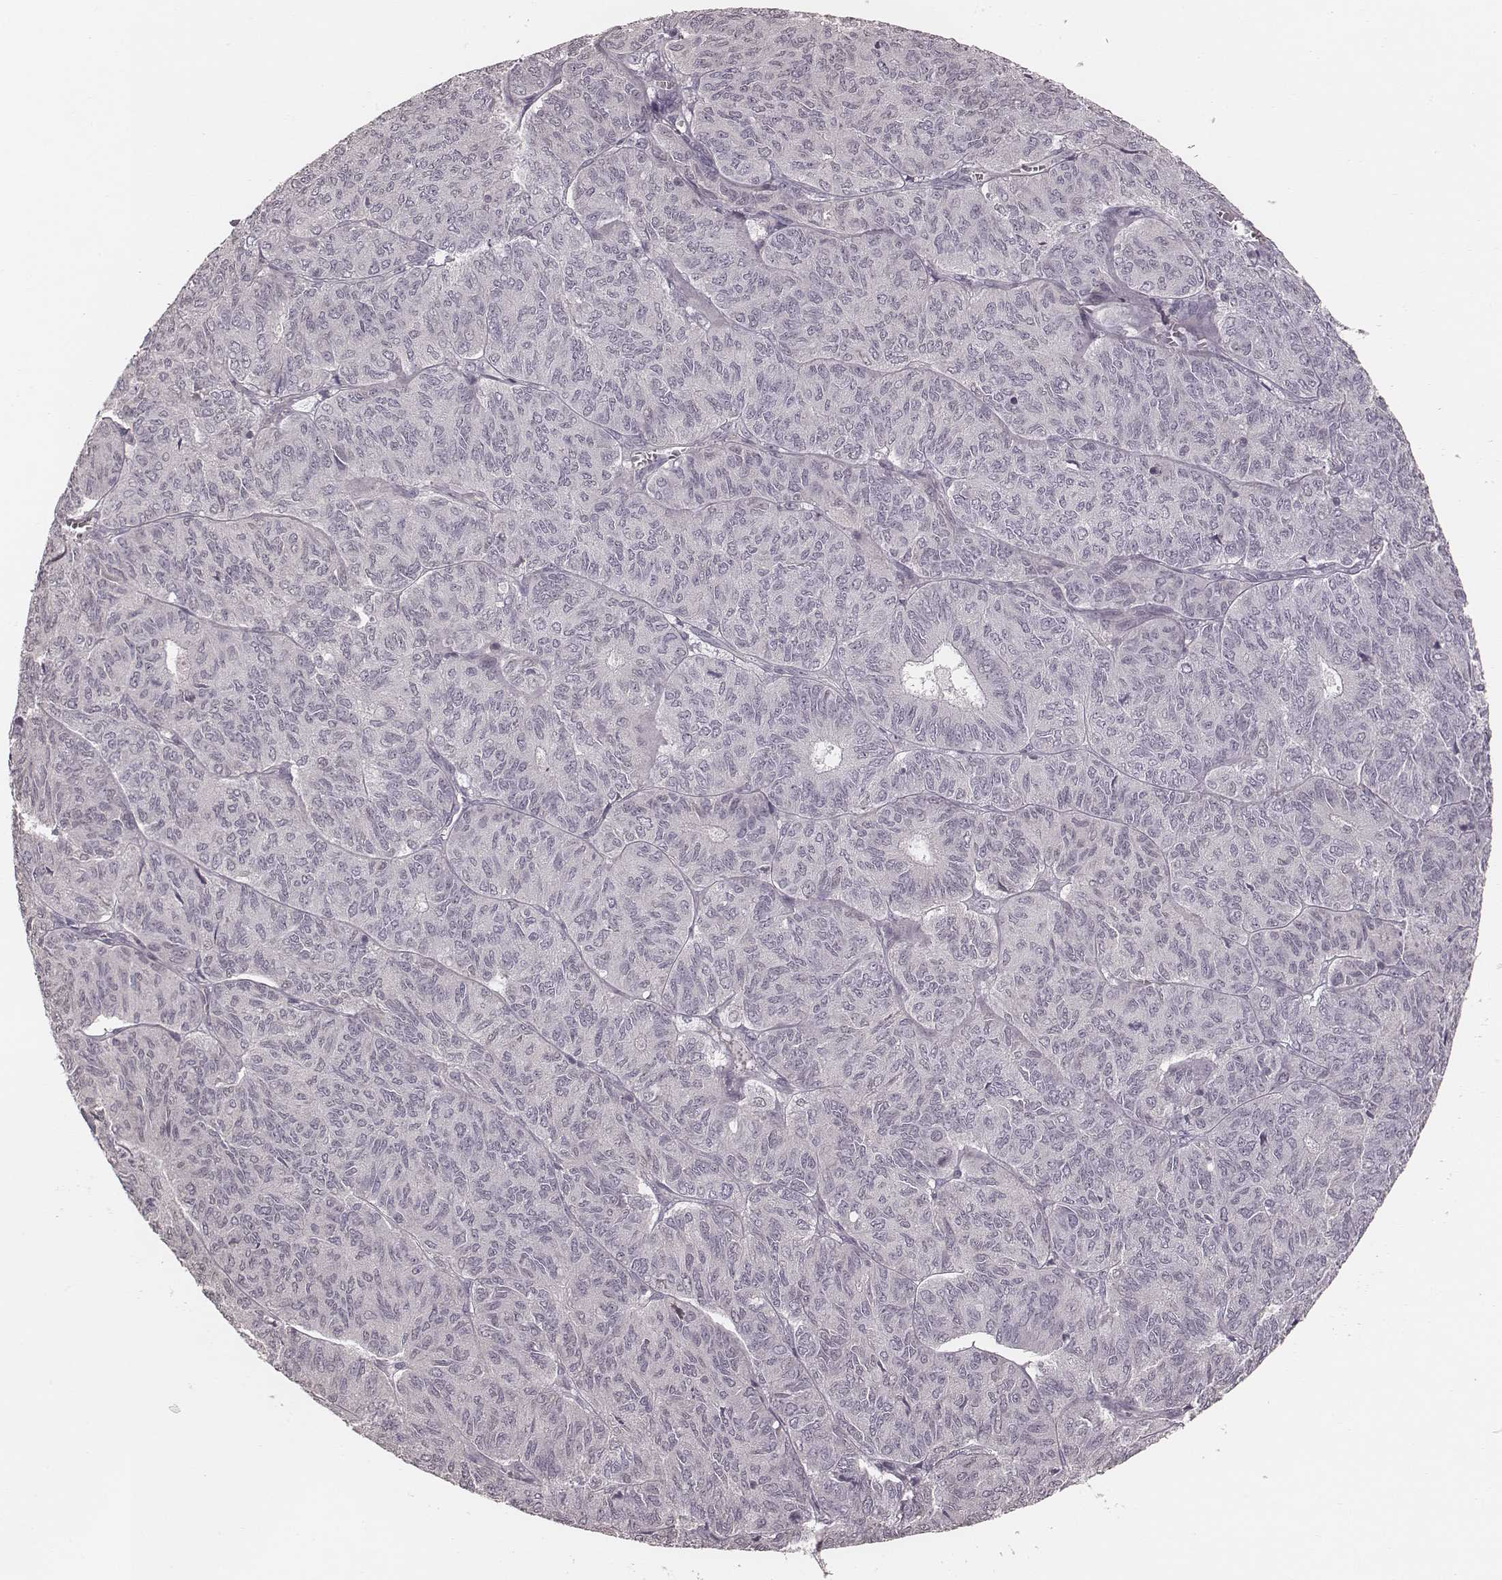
{"staining": {"intensity": "negative", "quantity": "none", "location": "none"}, "tissue": "ovarian cancer", "cell_type": "Tumor cells", "image_type": "cancer", "snomed": [{"axis": "morphology", "description": "Carcinoma, endometroid"}, {"axis": "topography", "description": "Ovary"}], "caption": "Ovarian cancer (endometroid carcinoma) was stained to show a protein in brown. There is no significant positivity in tumor cells.", "gene": "S100Z", "patient": {"sex": "female", "age": 80}}